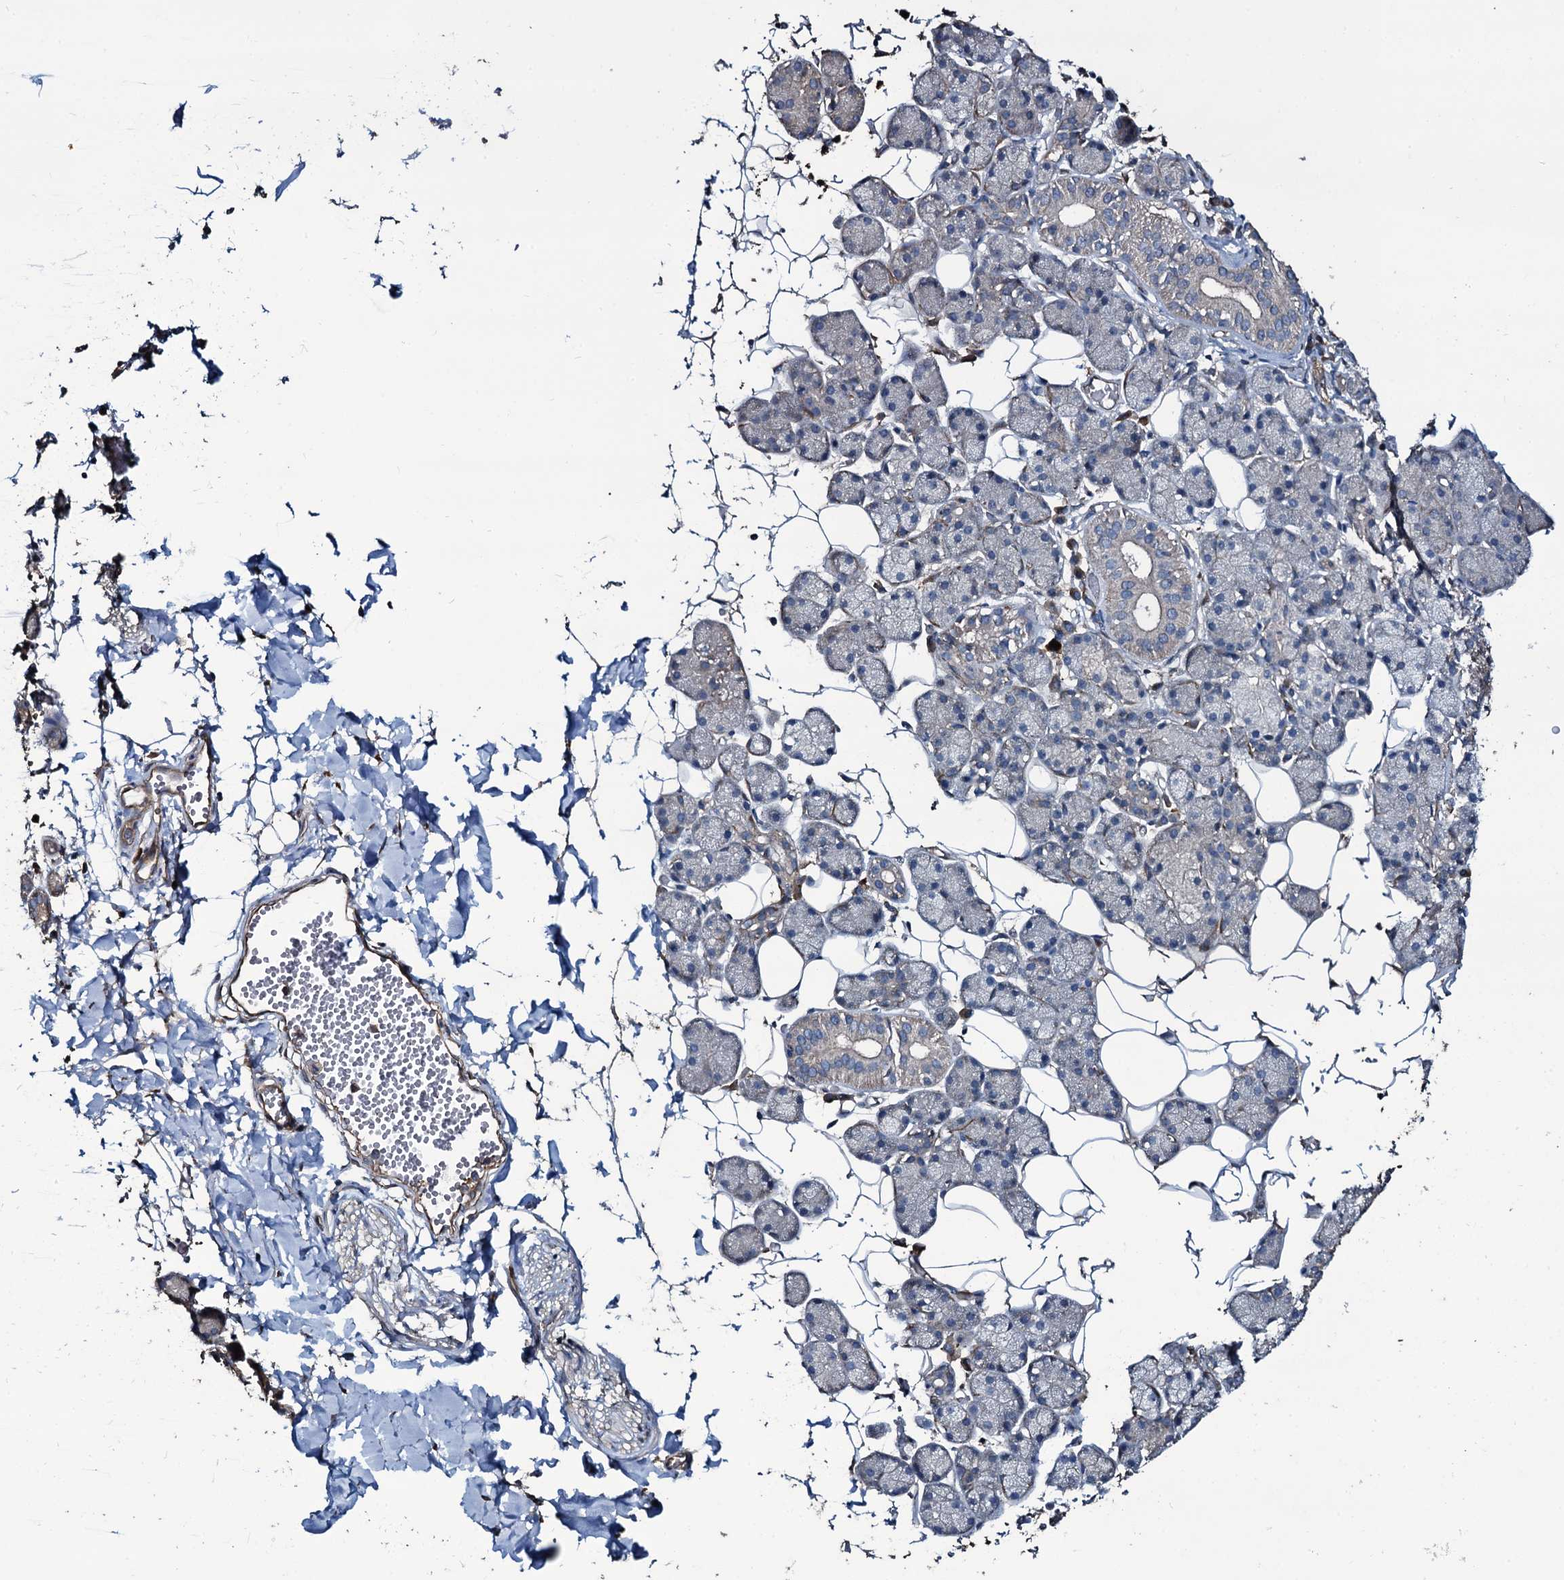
{"staining": {"intensity": "weak", "quantity": "25%-75%", "location": "cytoplasmic/membranous"}, "tissue": "salivary gland", "cell_type": "Glandular cells", "image_type": "normal", "snomed": [{"axis": "morphology", "description": "Normal tissue, NOS"}, {"axis": "topography", "description": "Salivary gland"}], "caption": "Salivary gland stained with a brown dye demonstrates weak cytoplasmic/membranous positive expression in approximately 25%-75% of glandular cells.", "gene": "WIPF3", "patient": {"sex": "female", "age": 33}}